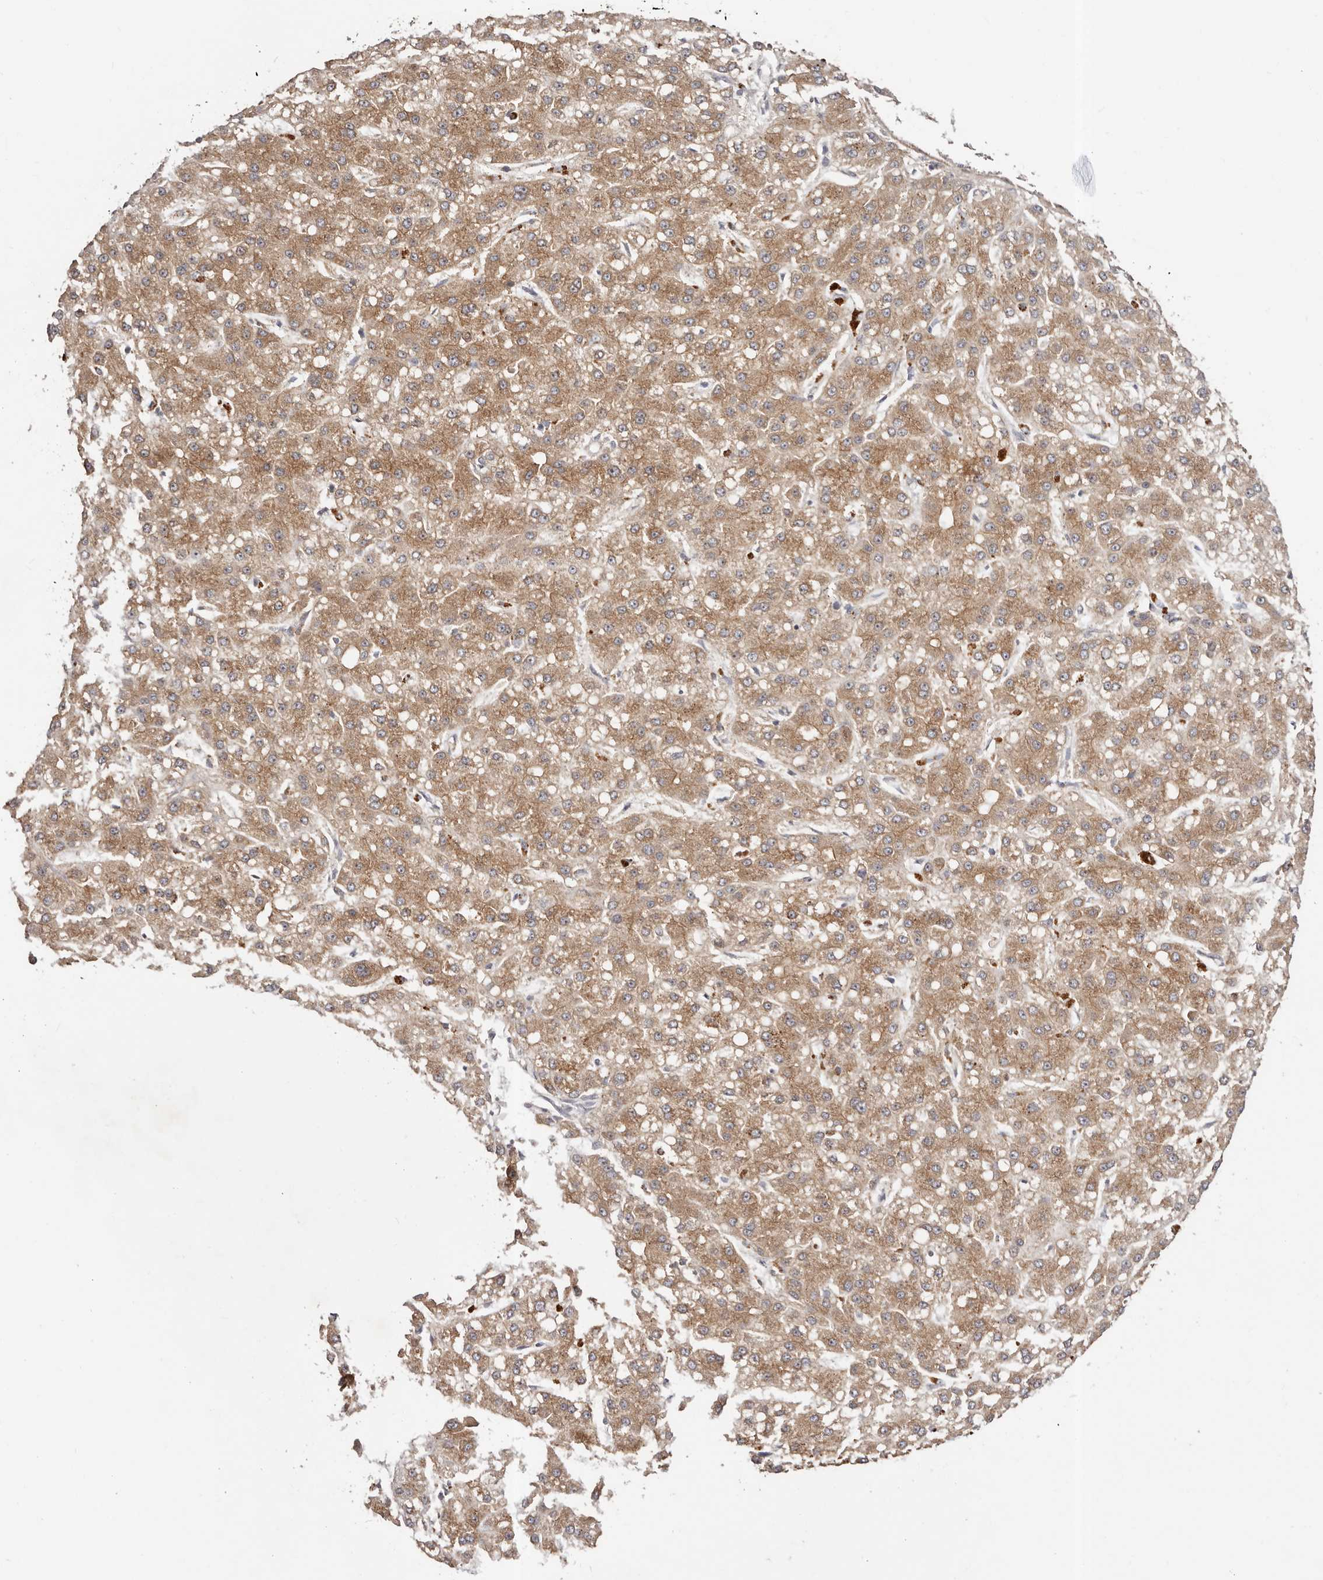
{"staining": {"intensity": "moderate", "quantity": ">75%", "location": "cytoplasmic/membranous"}, "tissue": "liver cancer", "cell_type": "Tumor cells", "image_type": "cancer", "snomed": [{"axis": "morphology", "description": "Carcinoma, Hepatocellular, NOS"}, {"axis": "topography", "description": "Liver"}], "caption": "Human liver hepatocellular carcinoma stained for a protein (brown) exhibits moderate cytoplasmic/membranous positive positivity in about >75% of tumor cells.", "gene": "MICAL2", "patient": {"sex": "male", "age": 67}}